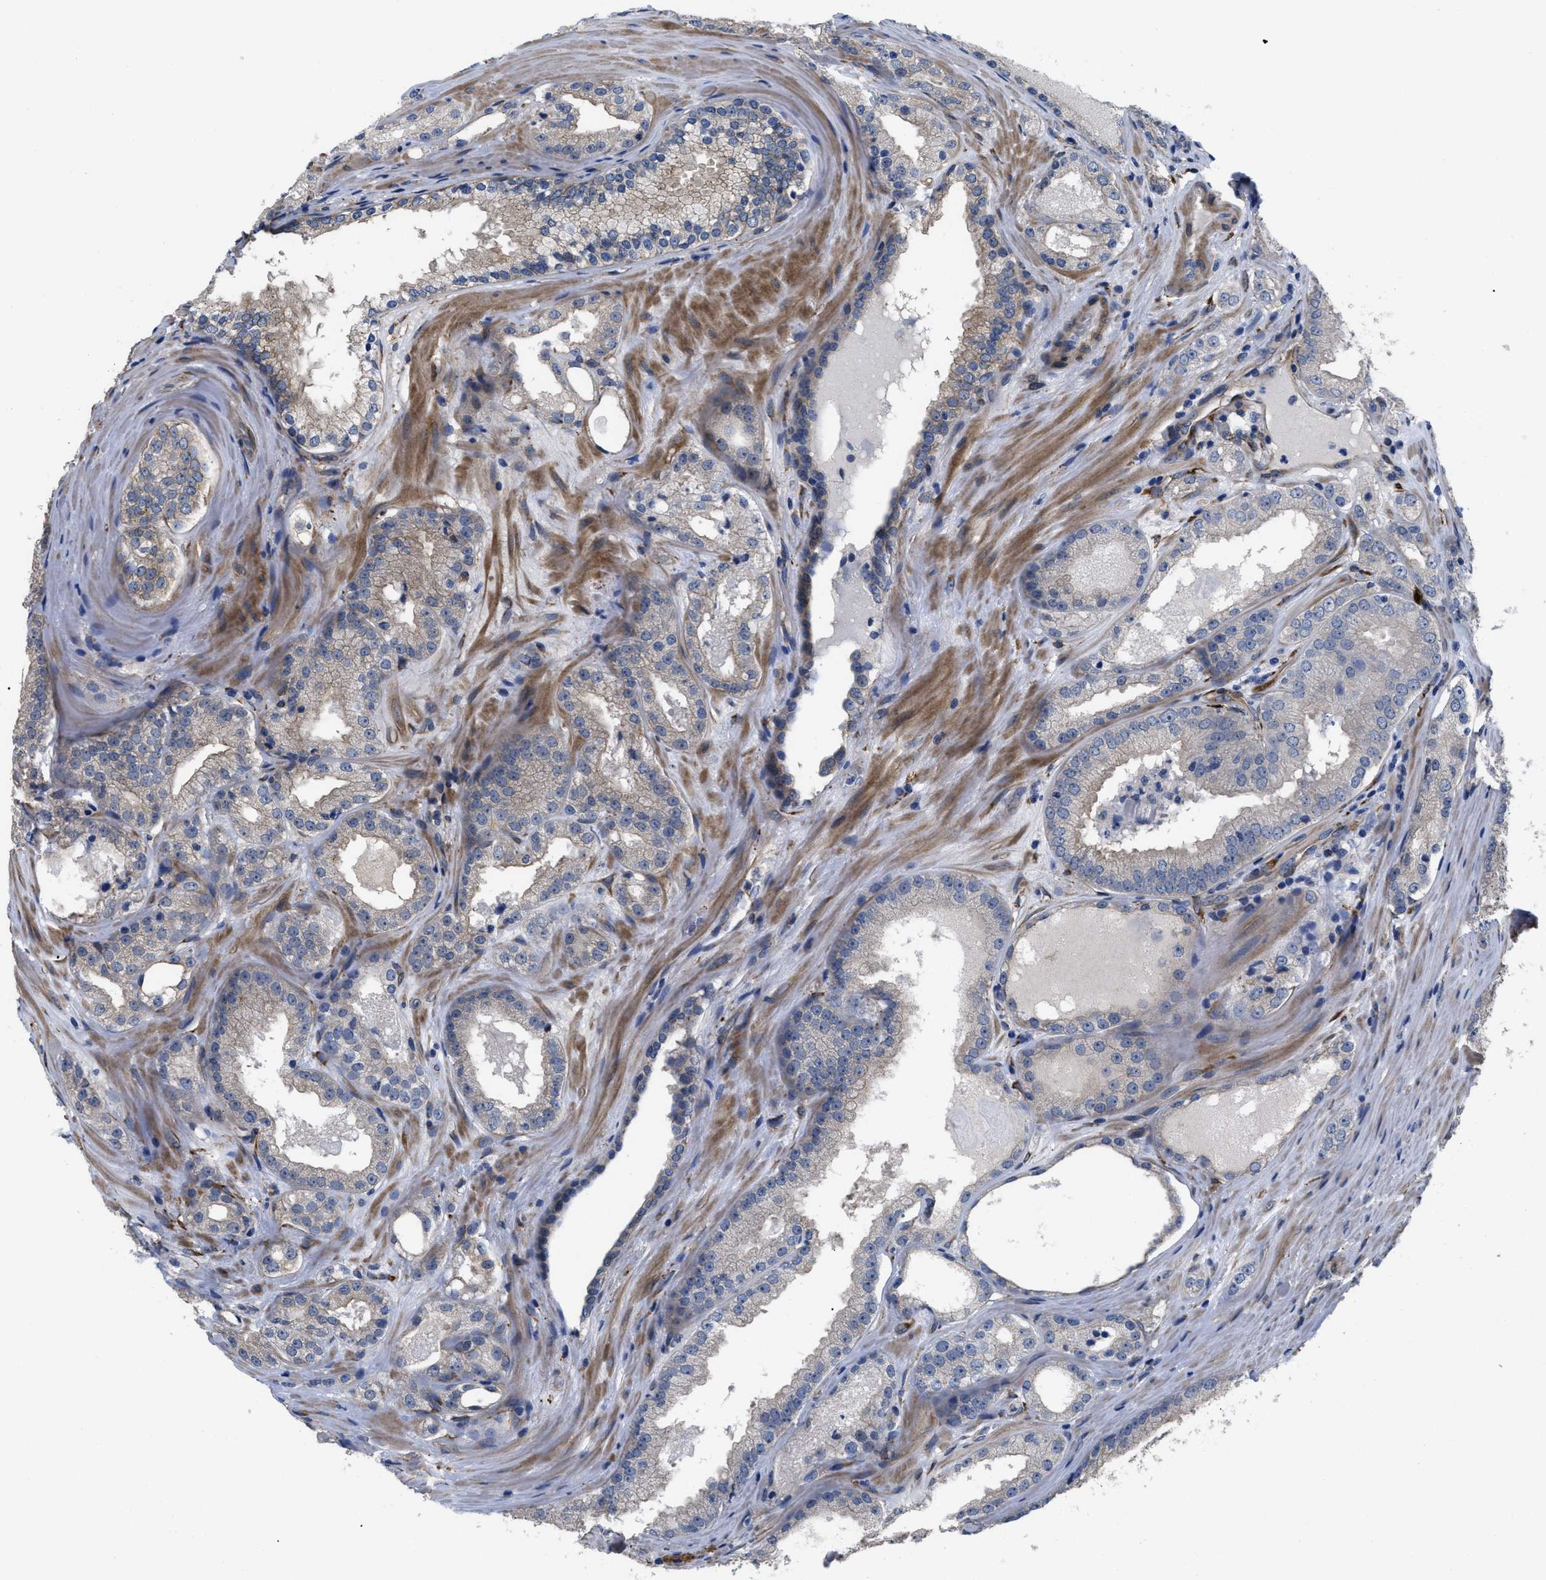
{"staining": {"intensity": "weak", "quantity": "<25%", "location": "cytoplasmic/membranous"}, "tissue": "prostate cancer", "cell_type": "Tumor cells", "image_type": "cancer", "snomed": [{"axis": "morphology", "description": "Adenocarcinoma, High grade"}, {"axis": "topography", "description": "Prostate"}], "caption": "Human prostate cancer stained for a protein using immunohistochemistry (IHC) shows no positivity in tumor cells.", "gene": "SQLE", "patient": {"sex": "male", "age": 65}}